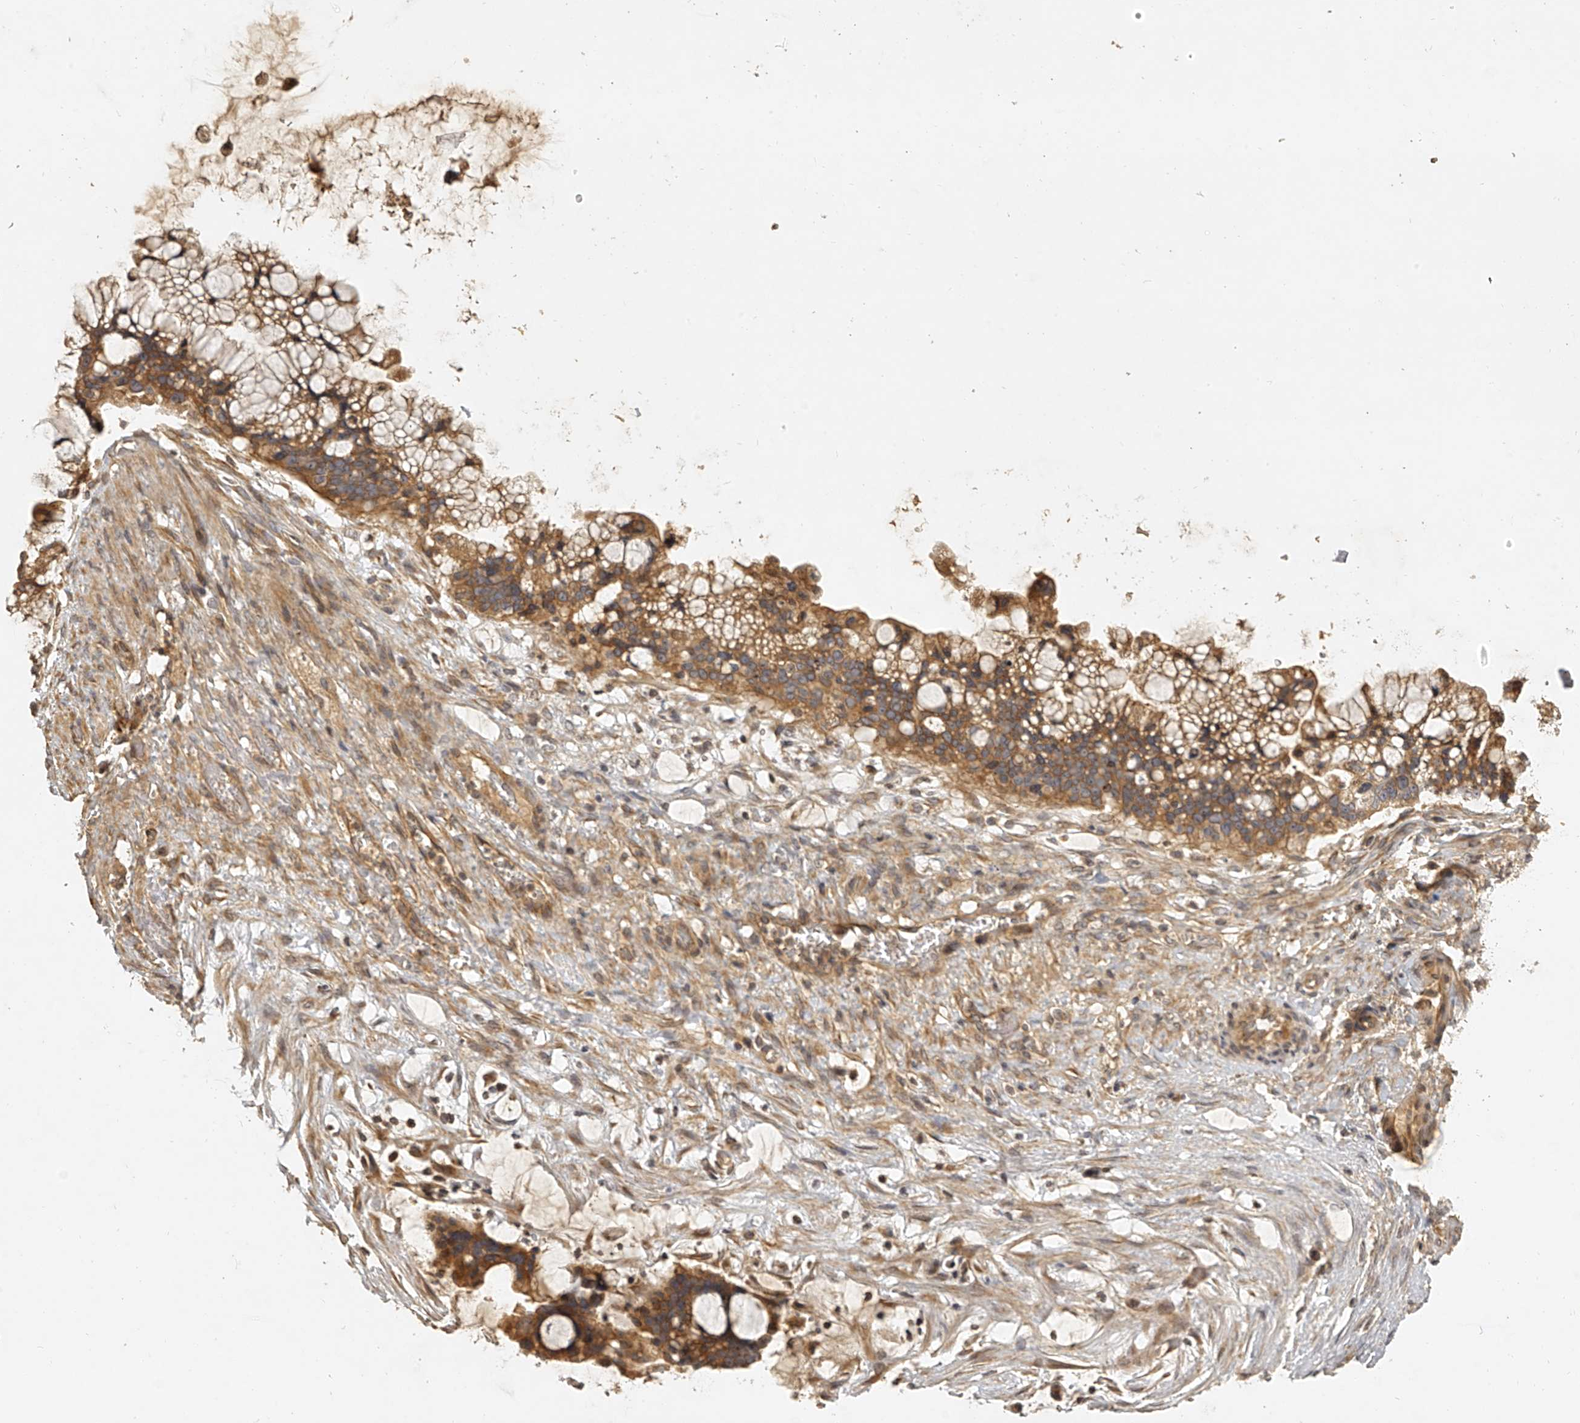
{"staining": {"intensity": "moderate", "quantity": ">75%", "location": "cytoplasmic/membranous"}, "tissue": "ovarian cancer", "cell_type": "Tumor cells", "image_type": "cancer", "snomed": [{"axis": "morphology", "description": "Cystadenocarcinoma, mucinous, NOS"}, {"axis": "topography", "description": "Ovary"}], "caption": "IHC of human ovarian cancer displays medium levels of moderate cytoplasmic/membranous staining in about >75% of tumor cells.", "gene": "NFS1", "patient": {"sex": "female", "age": 37}}